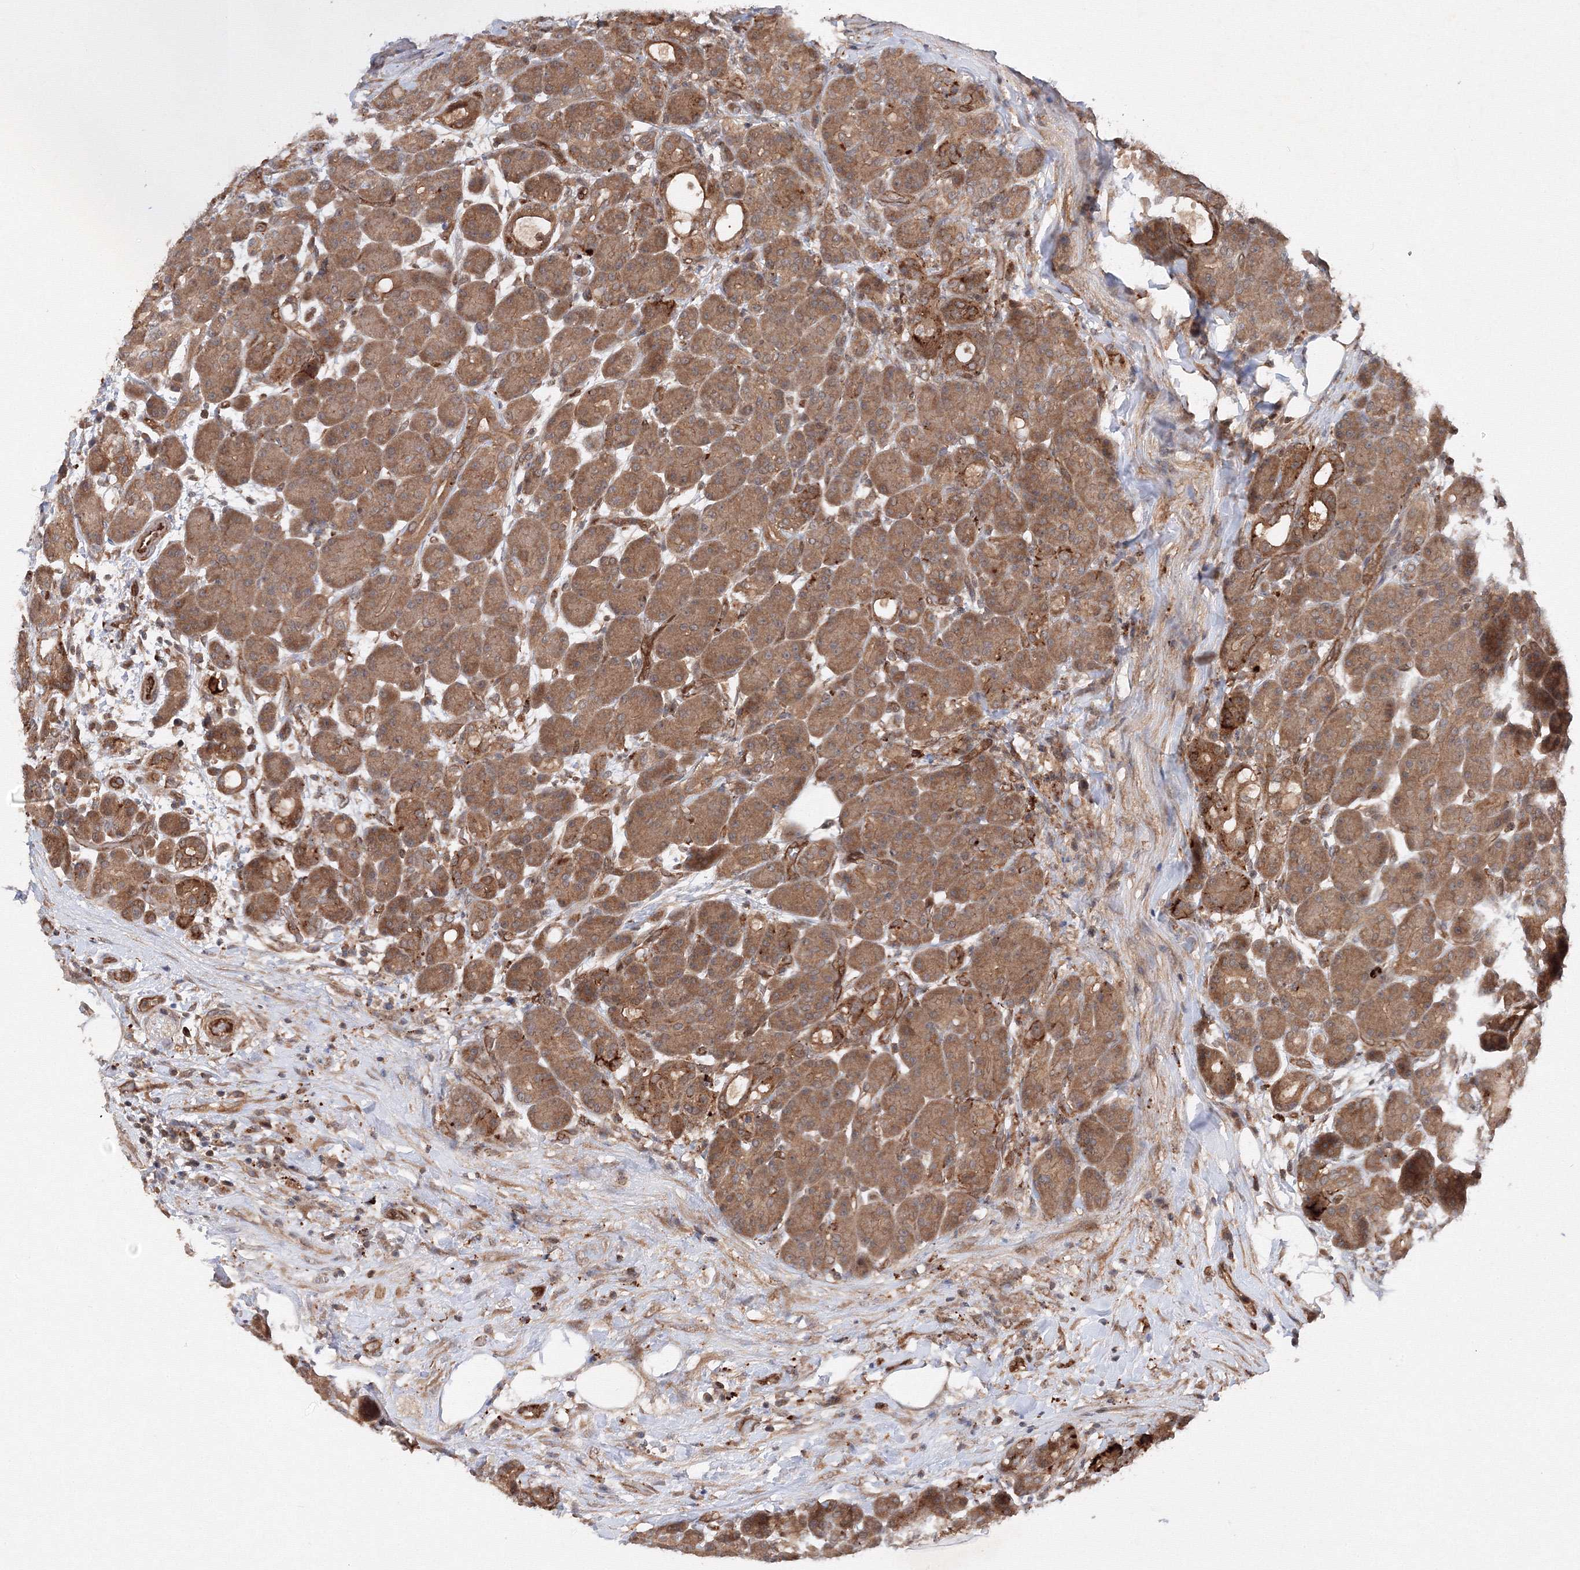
{"staining": {"intensity": "moderate", "quantity": ">75%", "location": "cytoplasmic/membranous"}, "tissue": "pancreas", "cell_type": "Exocrine glandular cells", "image_type": "normal", "snomed": [{"axis": "morphology", "description": "Normal tissue, NOS"}, {"axis": "topography", "description": "Pancreas"}], "caption": "Human pancreas stained for a protein (brown) displays moderate cytoplasmic/membranous positive staining in about >75% of exocrine glandular cells.", "gene": "DCTD", "patient": {"sex": "male", "age": 63}}